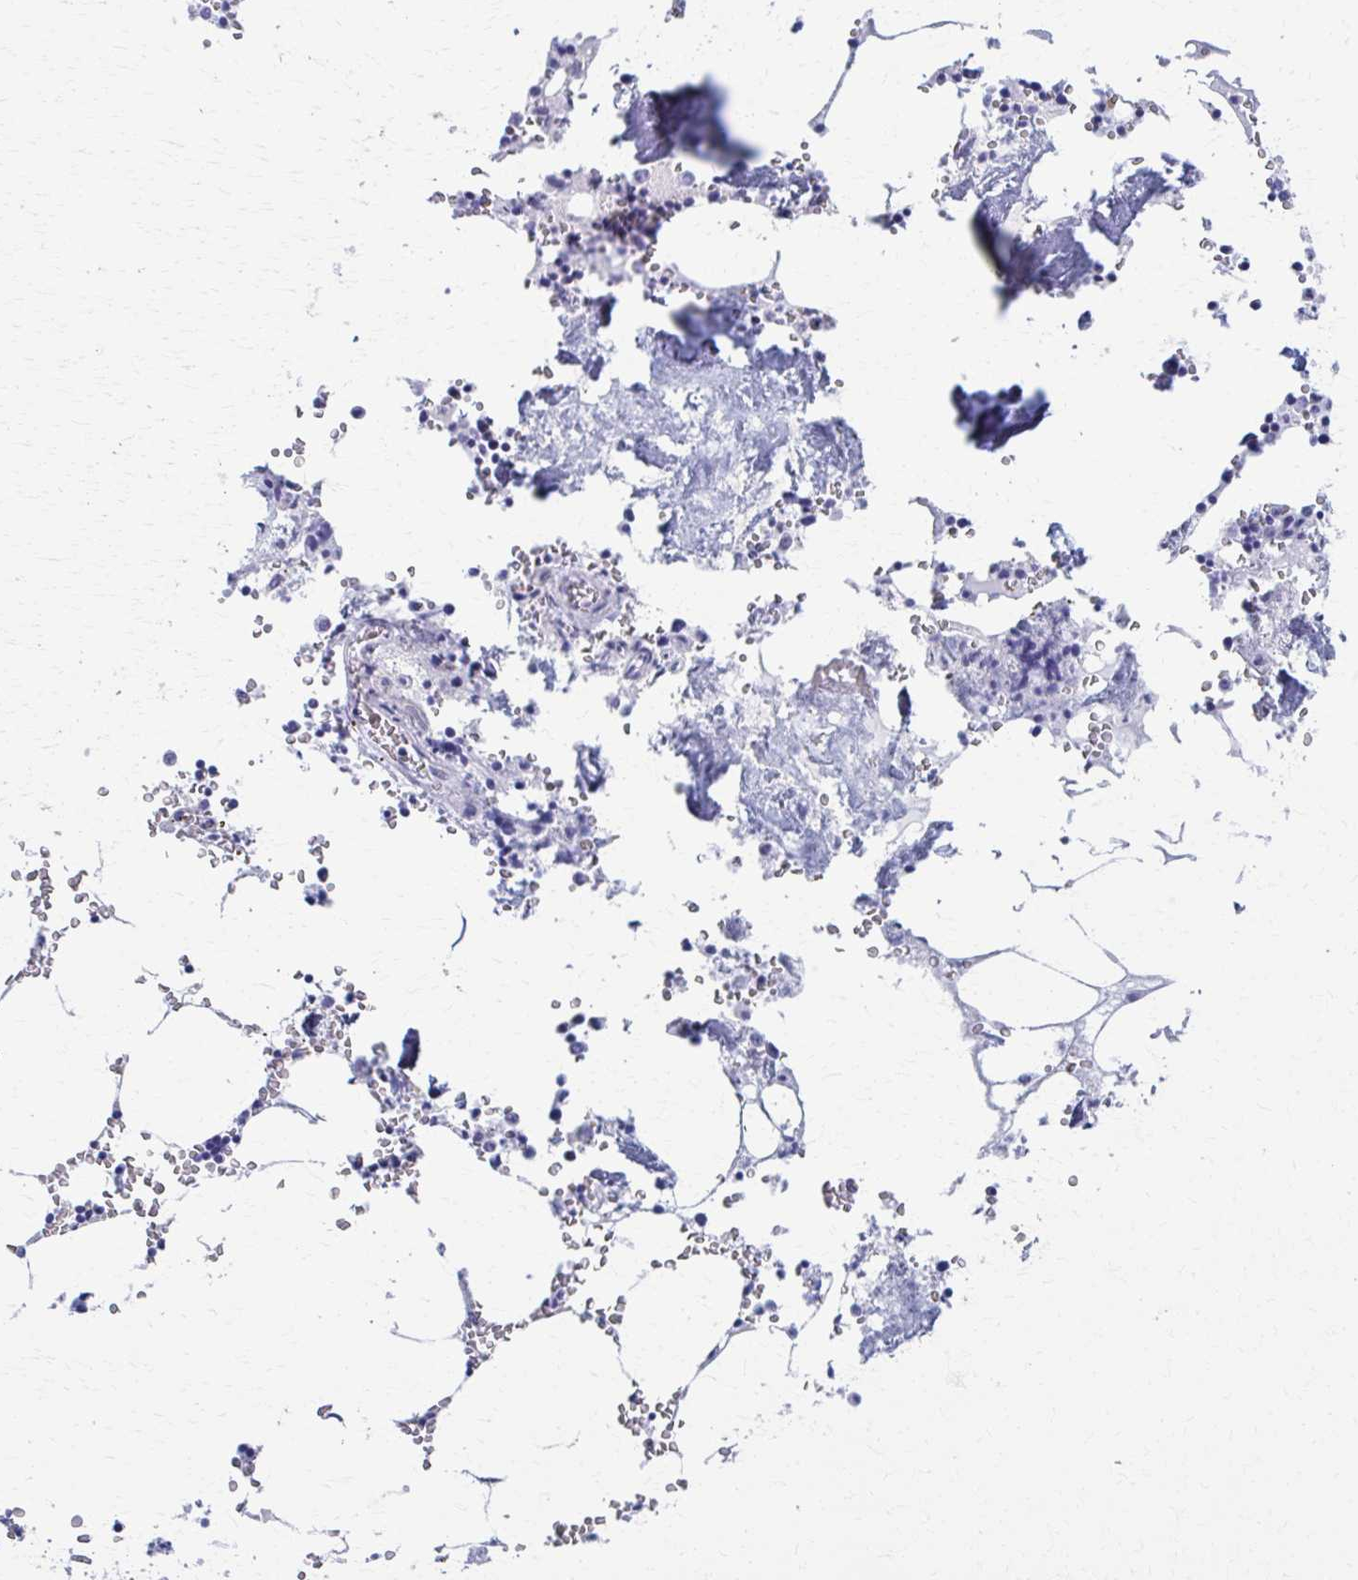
{"staining": {"intensity": "negative", "quantity": "none", "location": "none"}, "tissue": "bone marrow", "cell_type": "Hematopoietic cells", "image_type": "normal", "snomed": [{"axis": "morphology", "description": "Normal tissue, NOS"}, {"axis": "topography", "description": "Bone marrow"}], "caption": "Immunohistochemical staining of benign bone marrow exhibits no significant expression in hematopoietic cells. (Brightfield microscopy of DAB immunohistochemistry (IHC) at high magnification).", "gene": "SPATS2L", "patient": {"sex": "male", "age": 54}}